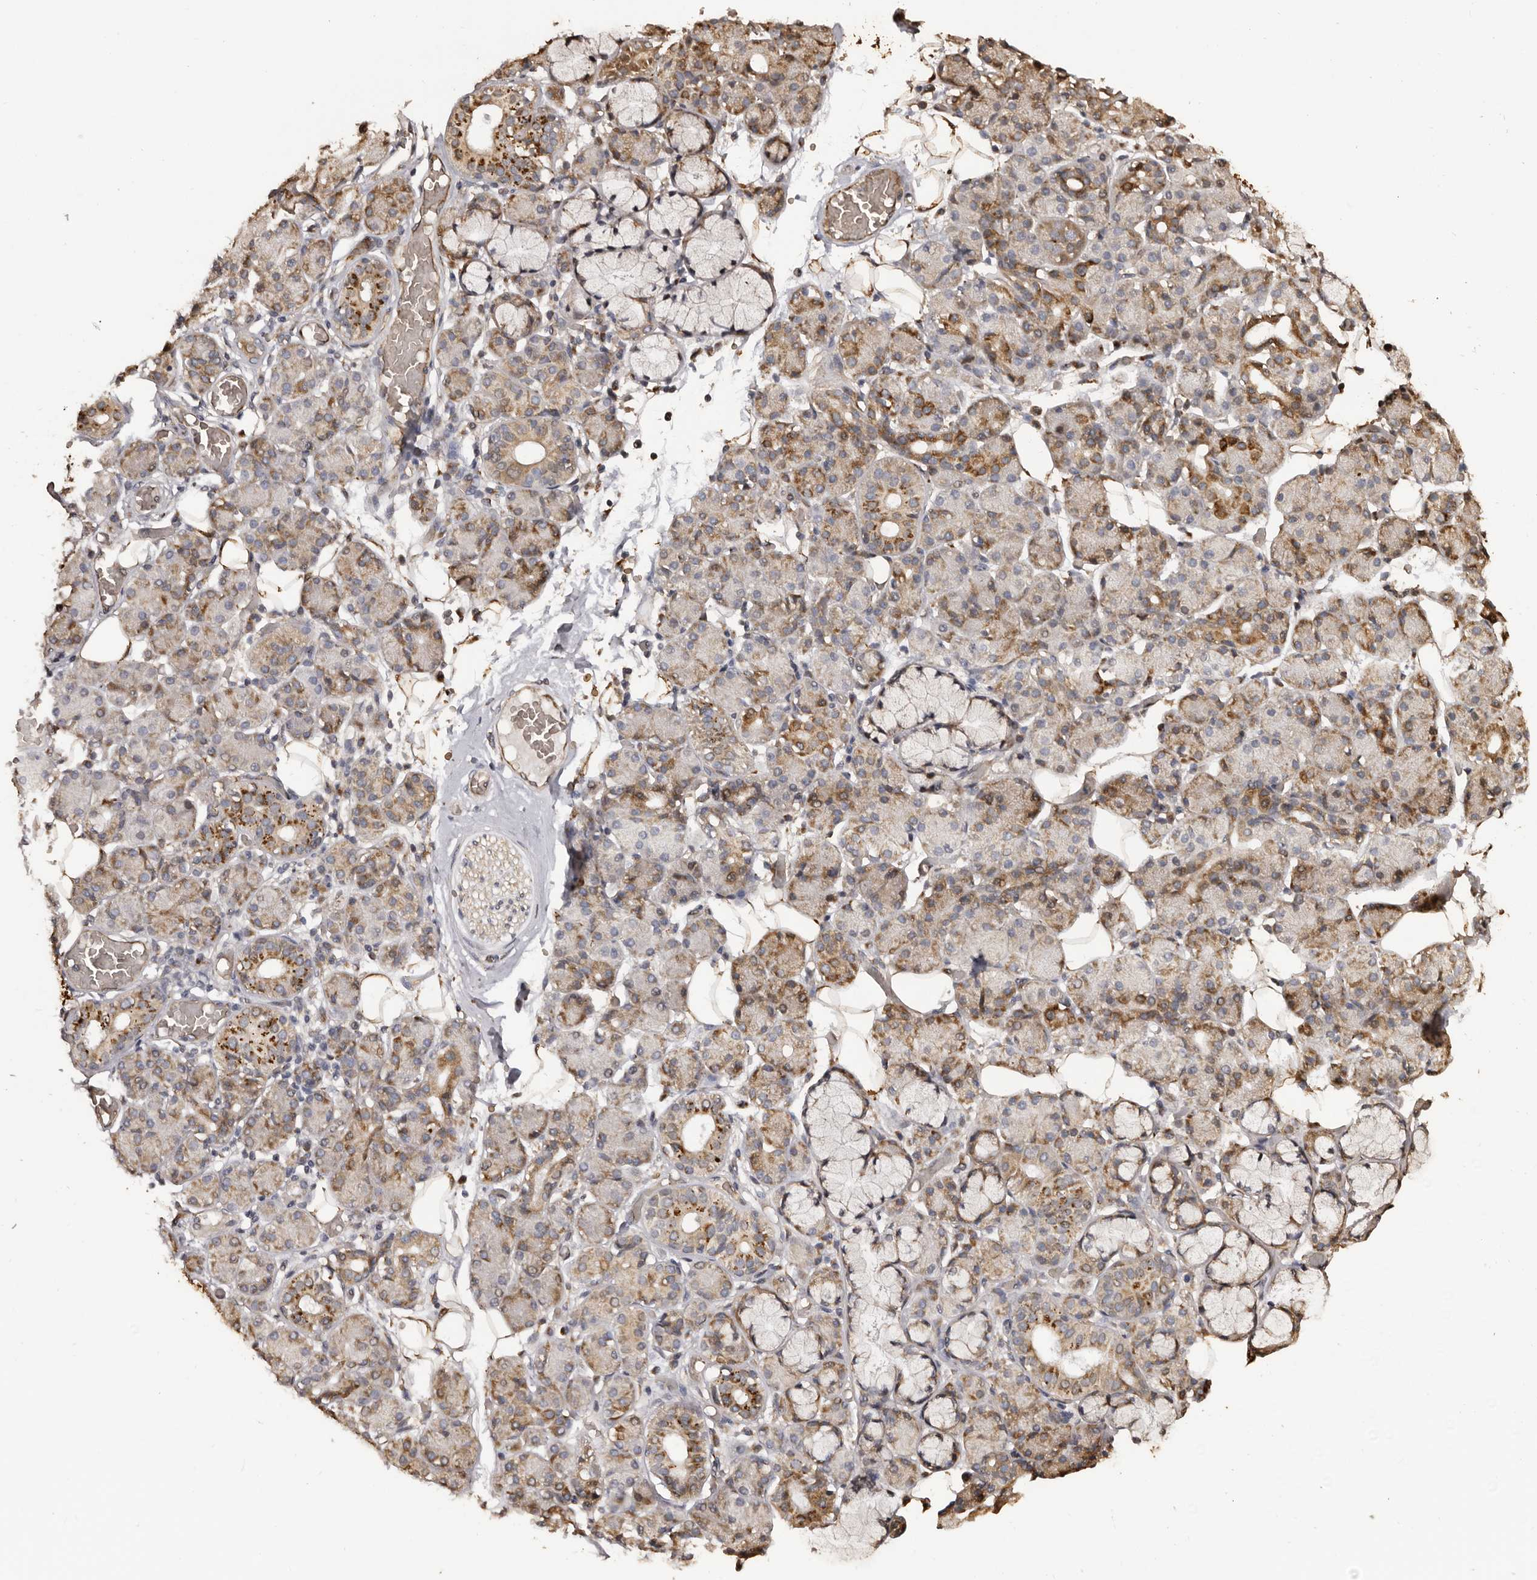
{"staining": {"intensity": "moderate", "quantity": "25%-75%", "location": "cytoplasmic/membranous"}, "tissue": "salivary gland", "cell_type": "Glandular cells", "image_type": "normal", "snomed": [{"axis": "morphology", "description": "Normal tissue, NOS"}, {"axis": "topography", "description": "Salivary gland"}], "caption": "An immunohistochemistry (IHC) micrograph of unremarkable tissue is shown. Protein staining in brown labels moderate cytoplasmic/membranous positivity in salivary gland within glandular cells.", "gene": "ENTREP1", "patient": {"sex": "male", "age": 63}}